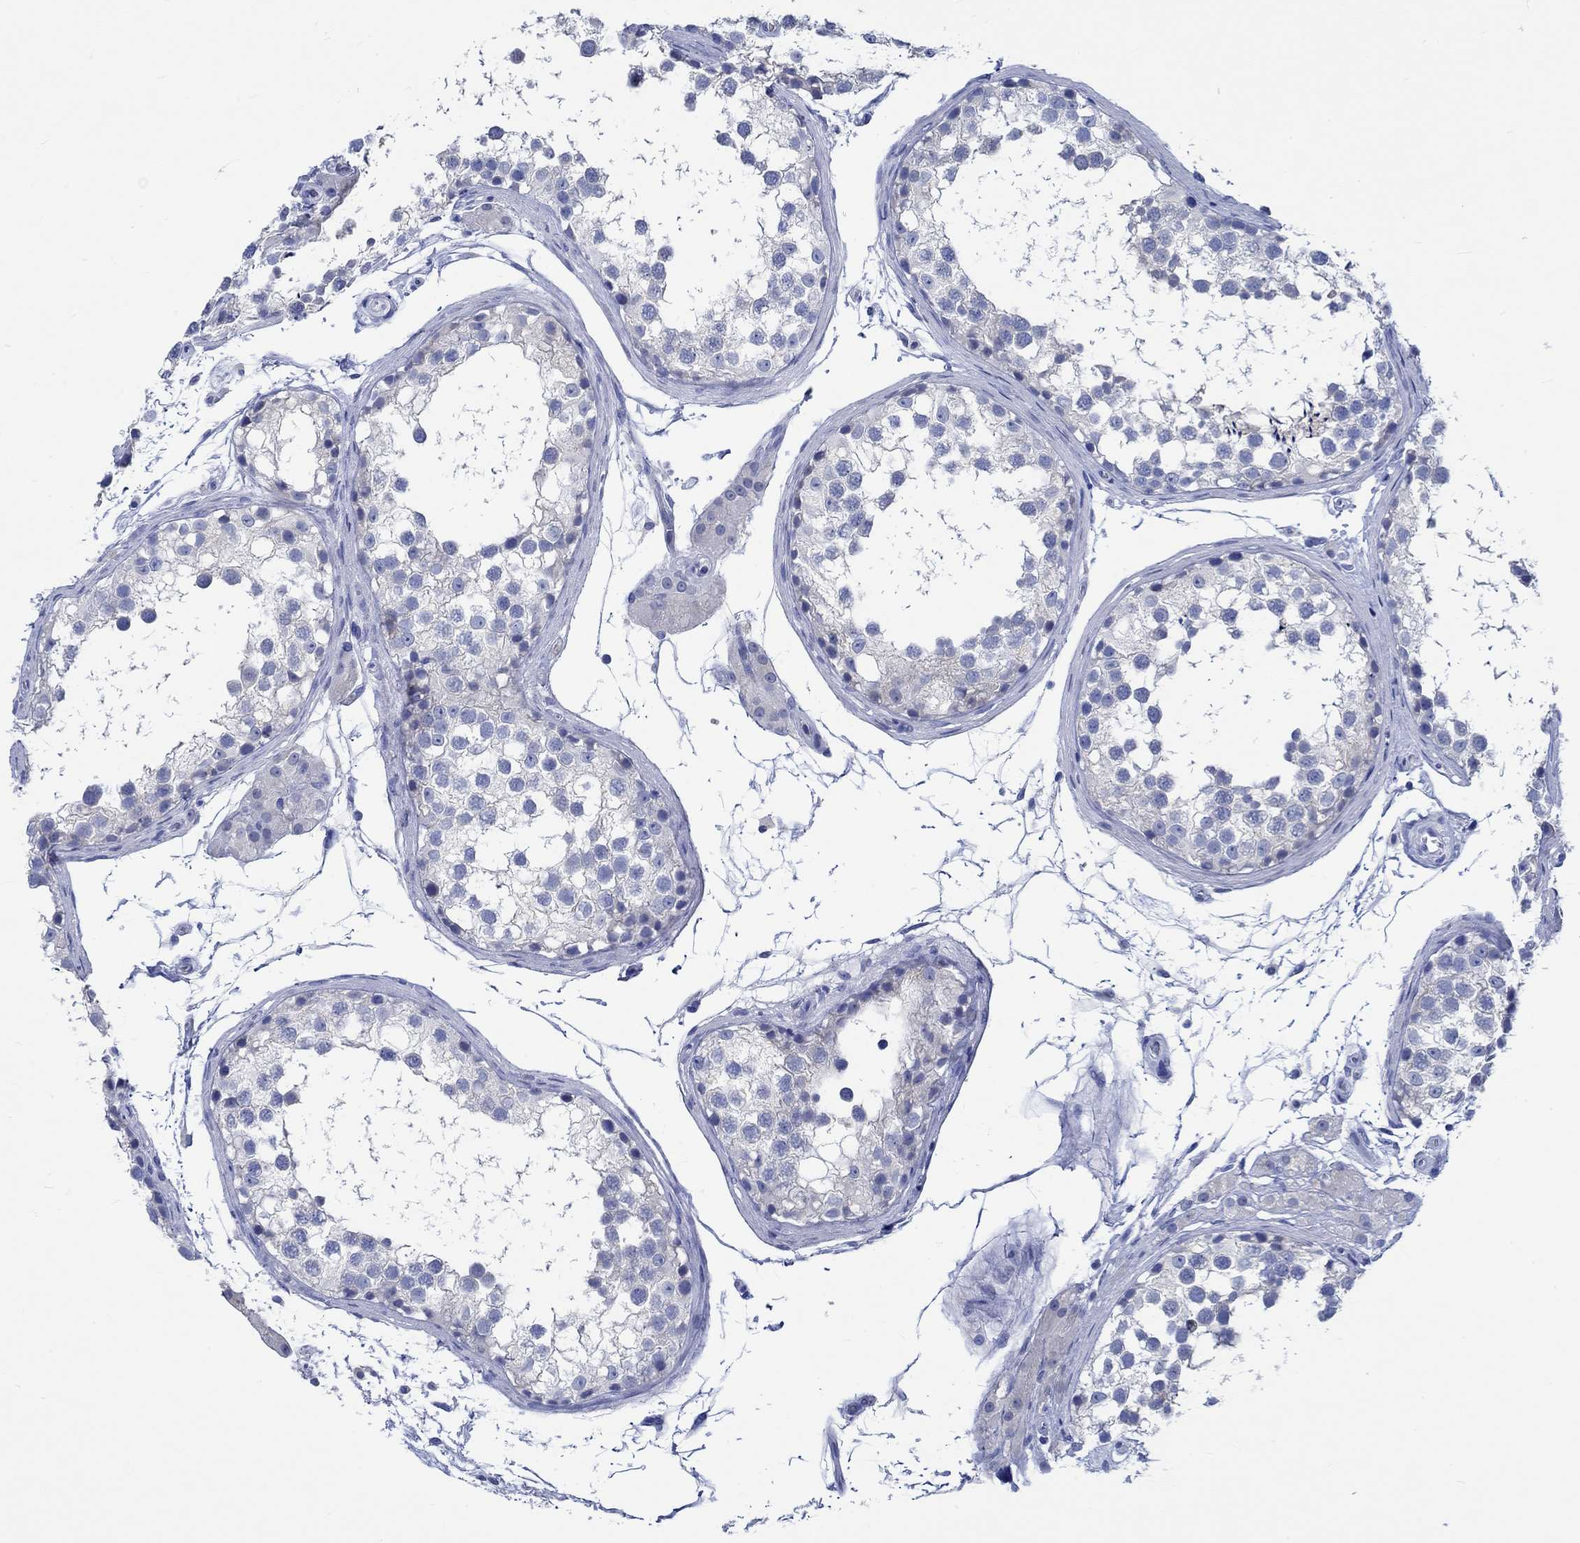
{"staining": {"intensity": "negative", "quantity": "none", "location": "none"}, "tissue": "testis", "cell_type": "Cells in seminiferous ducts", "image_type": "normal", "snomed": [{"axis": "morphology", "description": "Normal tissue, NOS"}, {"axis": "morphology", "description": "Seminoma, NOS"}, {"axis": "topography", "description": "Testis"}], "caption": "The immunohistochemistry image has no significant staining in cells in seminiferous ducts of testis. (DAB (3,3'-diaminobenzidine) immunohistochemistry, high magnification).", "gene": "PTPRN2", "patient": {"sex": "male", "age": 65}}